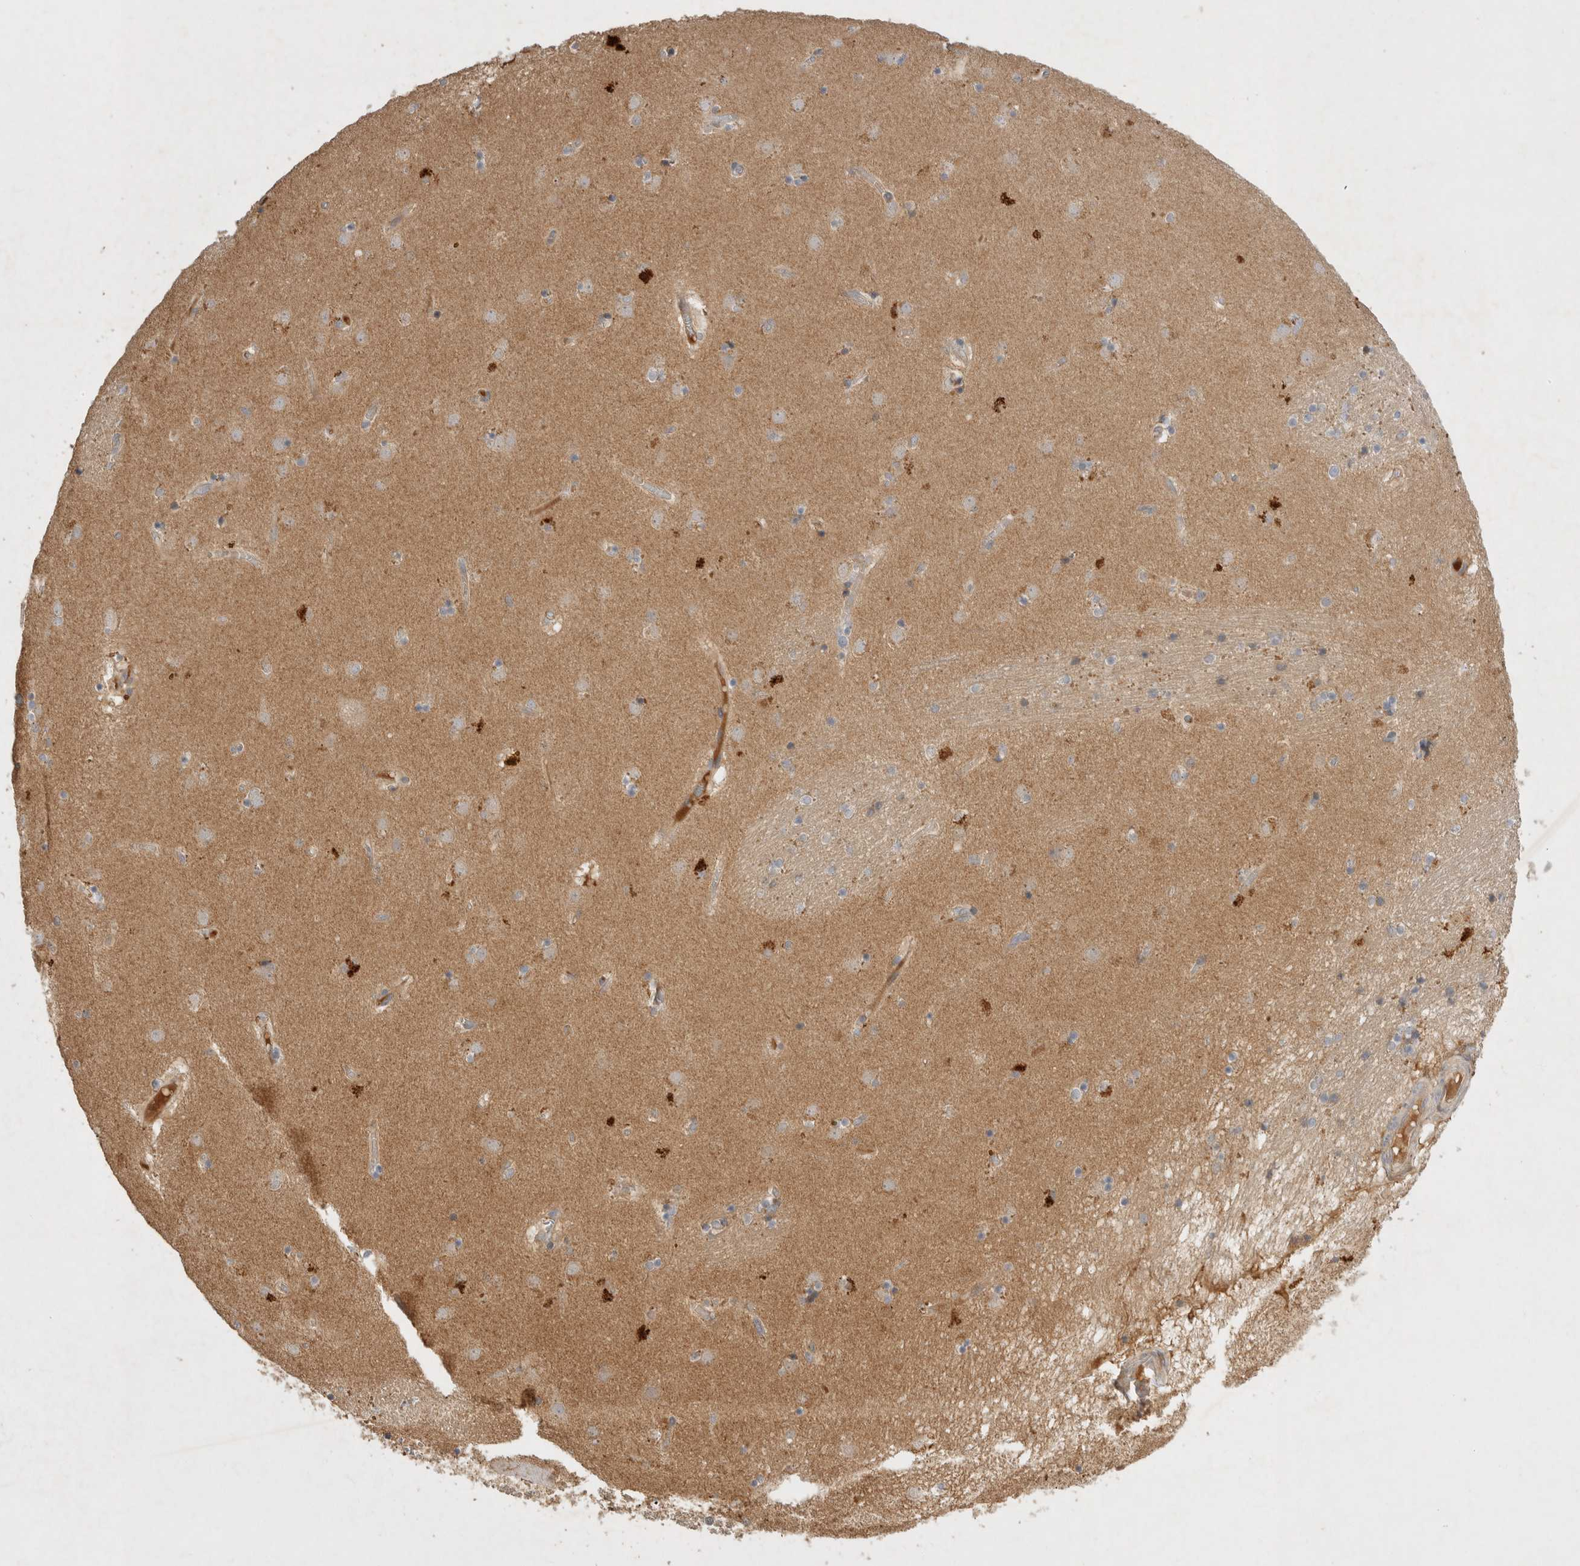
{"staining": {"intensity": "moderate", "quantity": "<25%", "location": "cytoplasmic/membranous"}, "tissue": "caudate", "cell_type": "Glial cells", "image_type": "normal", "snomed": [{"axis": "morphology", "description": "Normal tissue, NOS"}, {"axis": "topography", "description": "Lateral ventricle wall"}], "caption": "A histopathology image showing moderate cytoplasmic/membranous expression in about <25% of glial cells in normal caudate, as visualized by brown immunohistochemical staining.", "gene": "PPP1R42", "patient": {"sex": "male", "age": 70}}